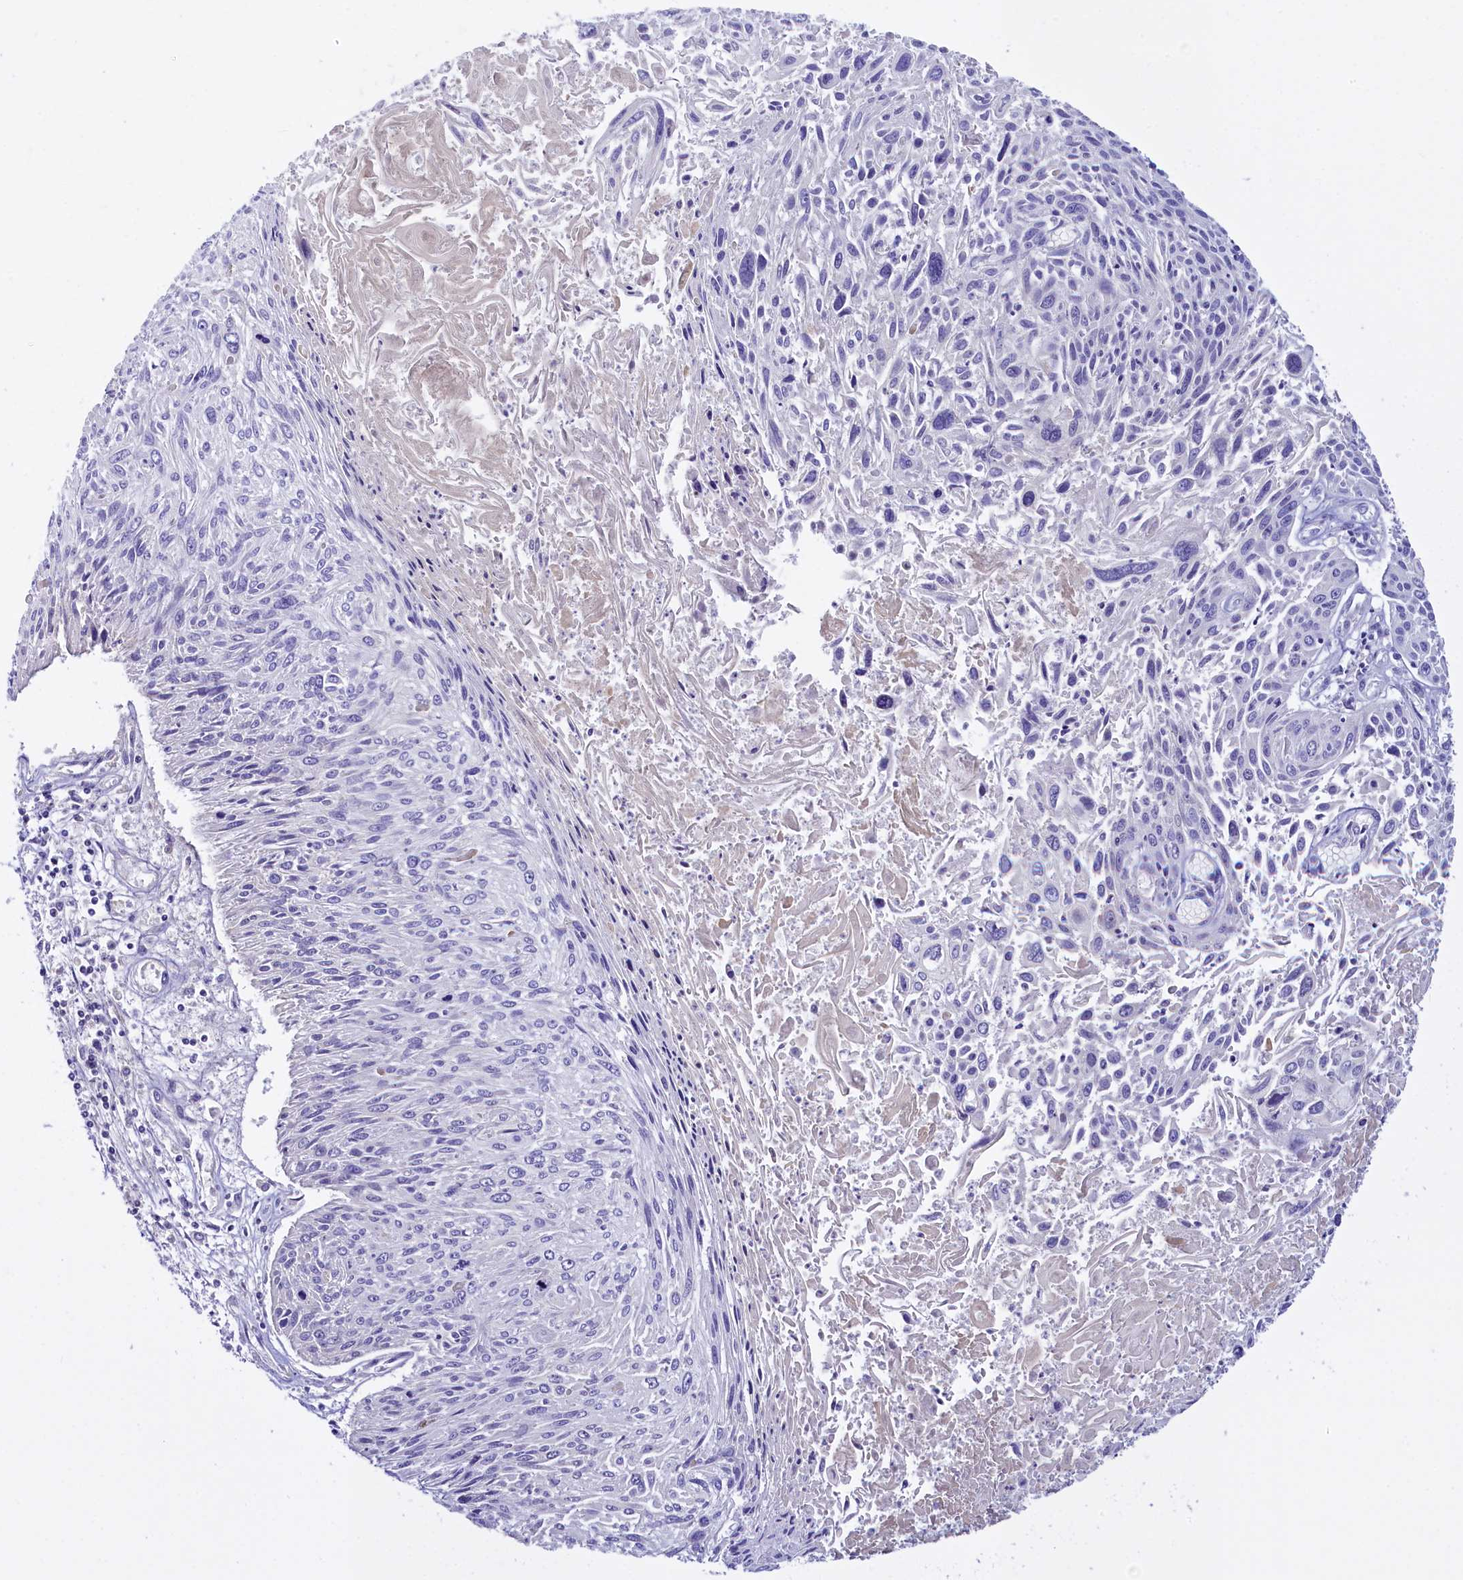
{"staining": {"intensity": "negative", "quantity": "none", "location": "none"}, "tissue": "cervical cancer", "cell_type": "Tumor cells", "image_type": "cancer", "snomed": [{"axis": "morphology", "description": "Squamous cell carcinoma, NOS"}, {"axis": "topography", "description": "Cervix"}], "caption": "DAB (3,3'-diaminobenzidine) immunohistochemical staining of cervical squamous cell carcinoma shows no significant expression in tumor cells.", "gene": "RTTN", "patient": {"sex": "female", "age": 51}}